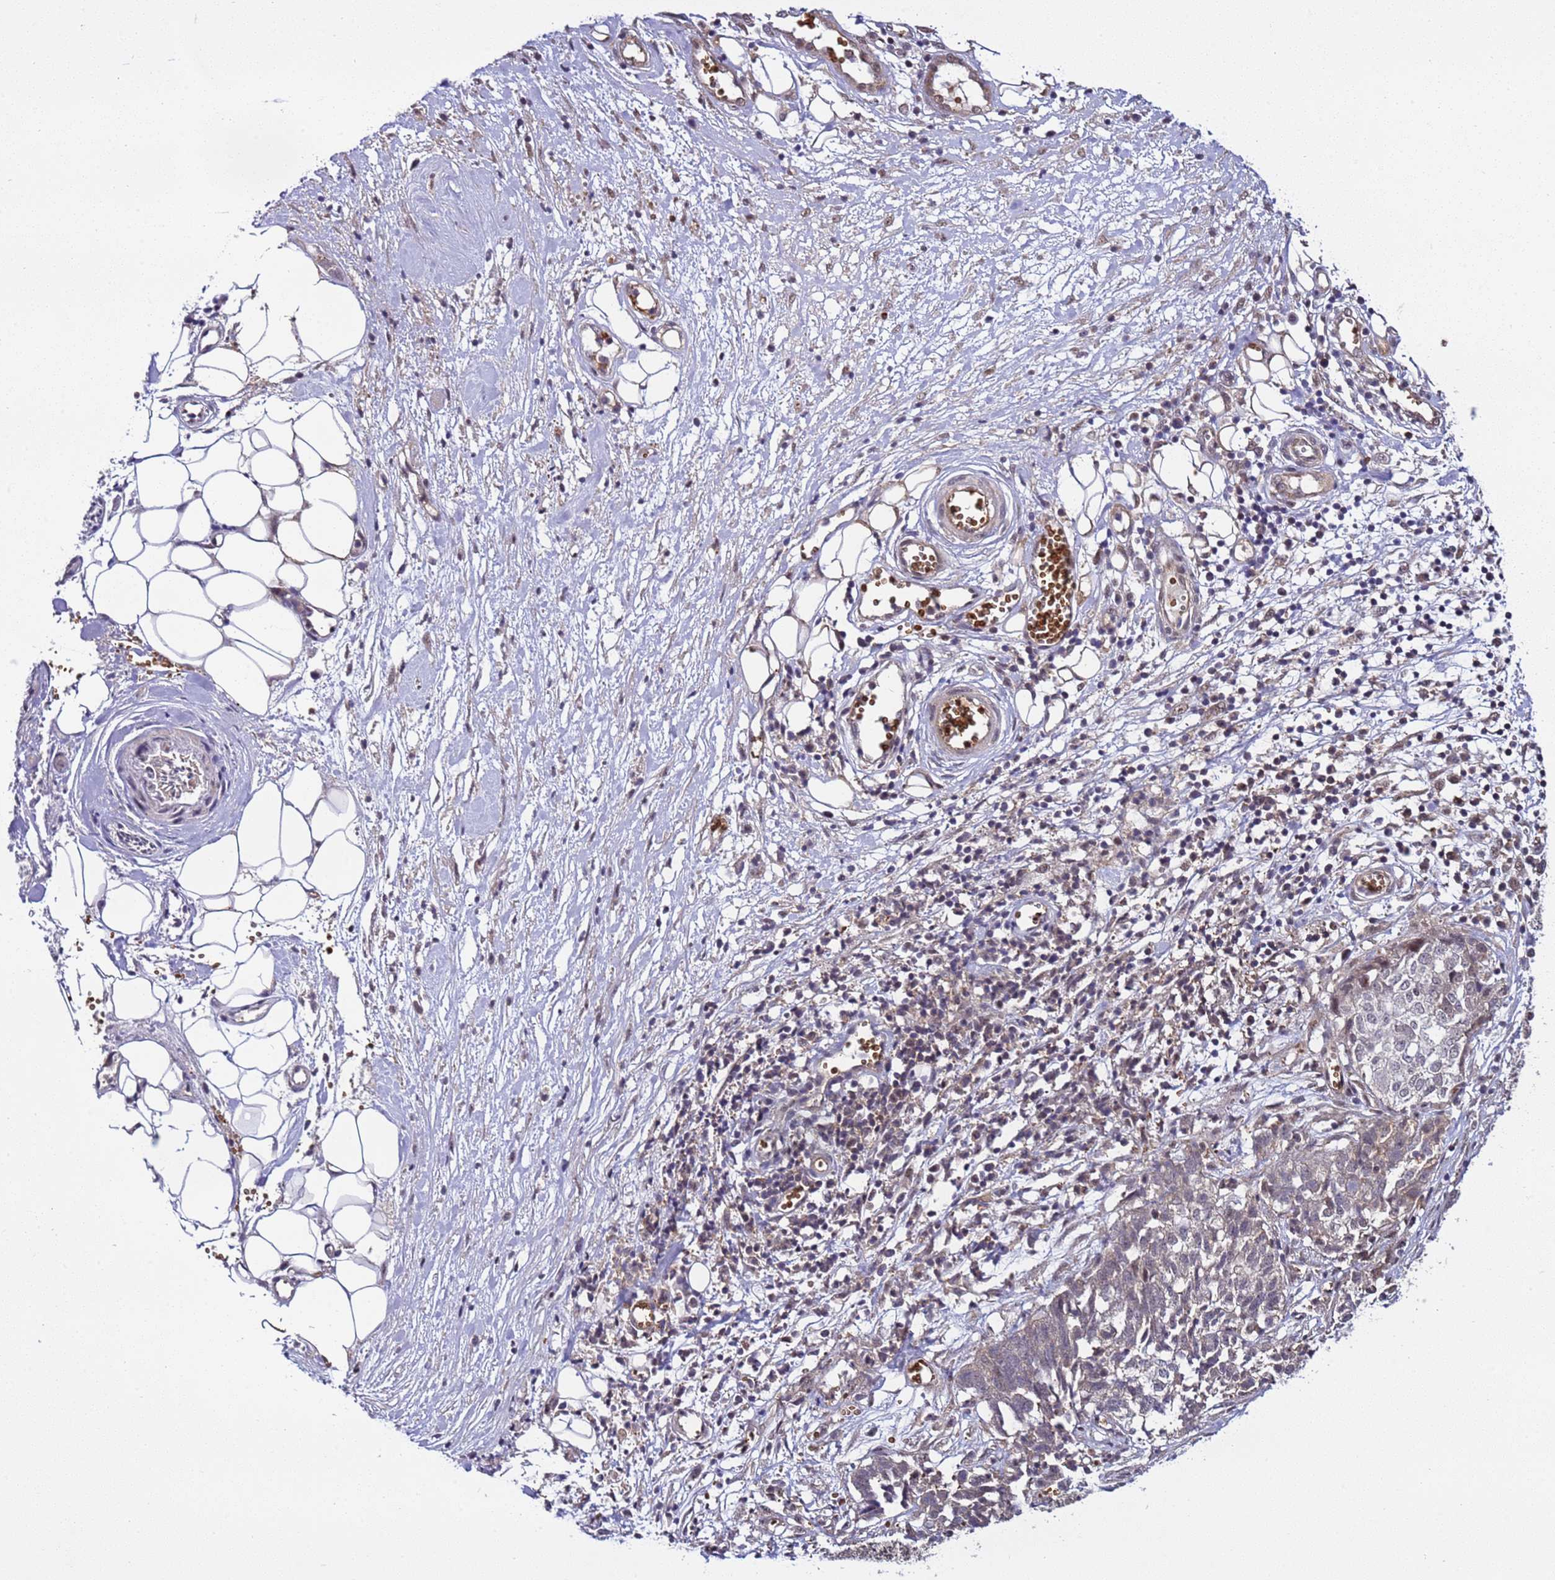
{"staining": {"intensity": "negative", "quantity": "none", "location": "none"}, "tissue": "ovarian cancer", "cell_type": "Tumor cells", "image_type": "cancer", "snomed": [{"axis": "morphology", "description": "Cystadenocarcinoma, serous, NOS"}, {"axis": "topography", "description": "Soft tissue"}, {"axis": "topography", "description": "Ovary"}], "caption": "An image of ovarian cancer (serous cystadenocarcinoma) stained for a protein exhibits no brown staining in tumor cells.", "gene": "GEN1", "patient": {"sex": "female", "age": 57}}